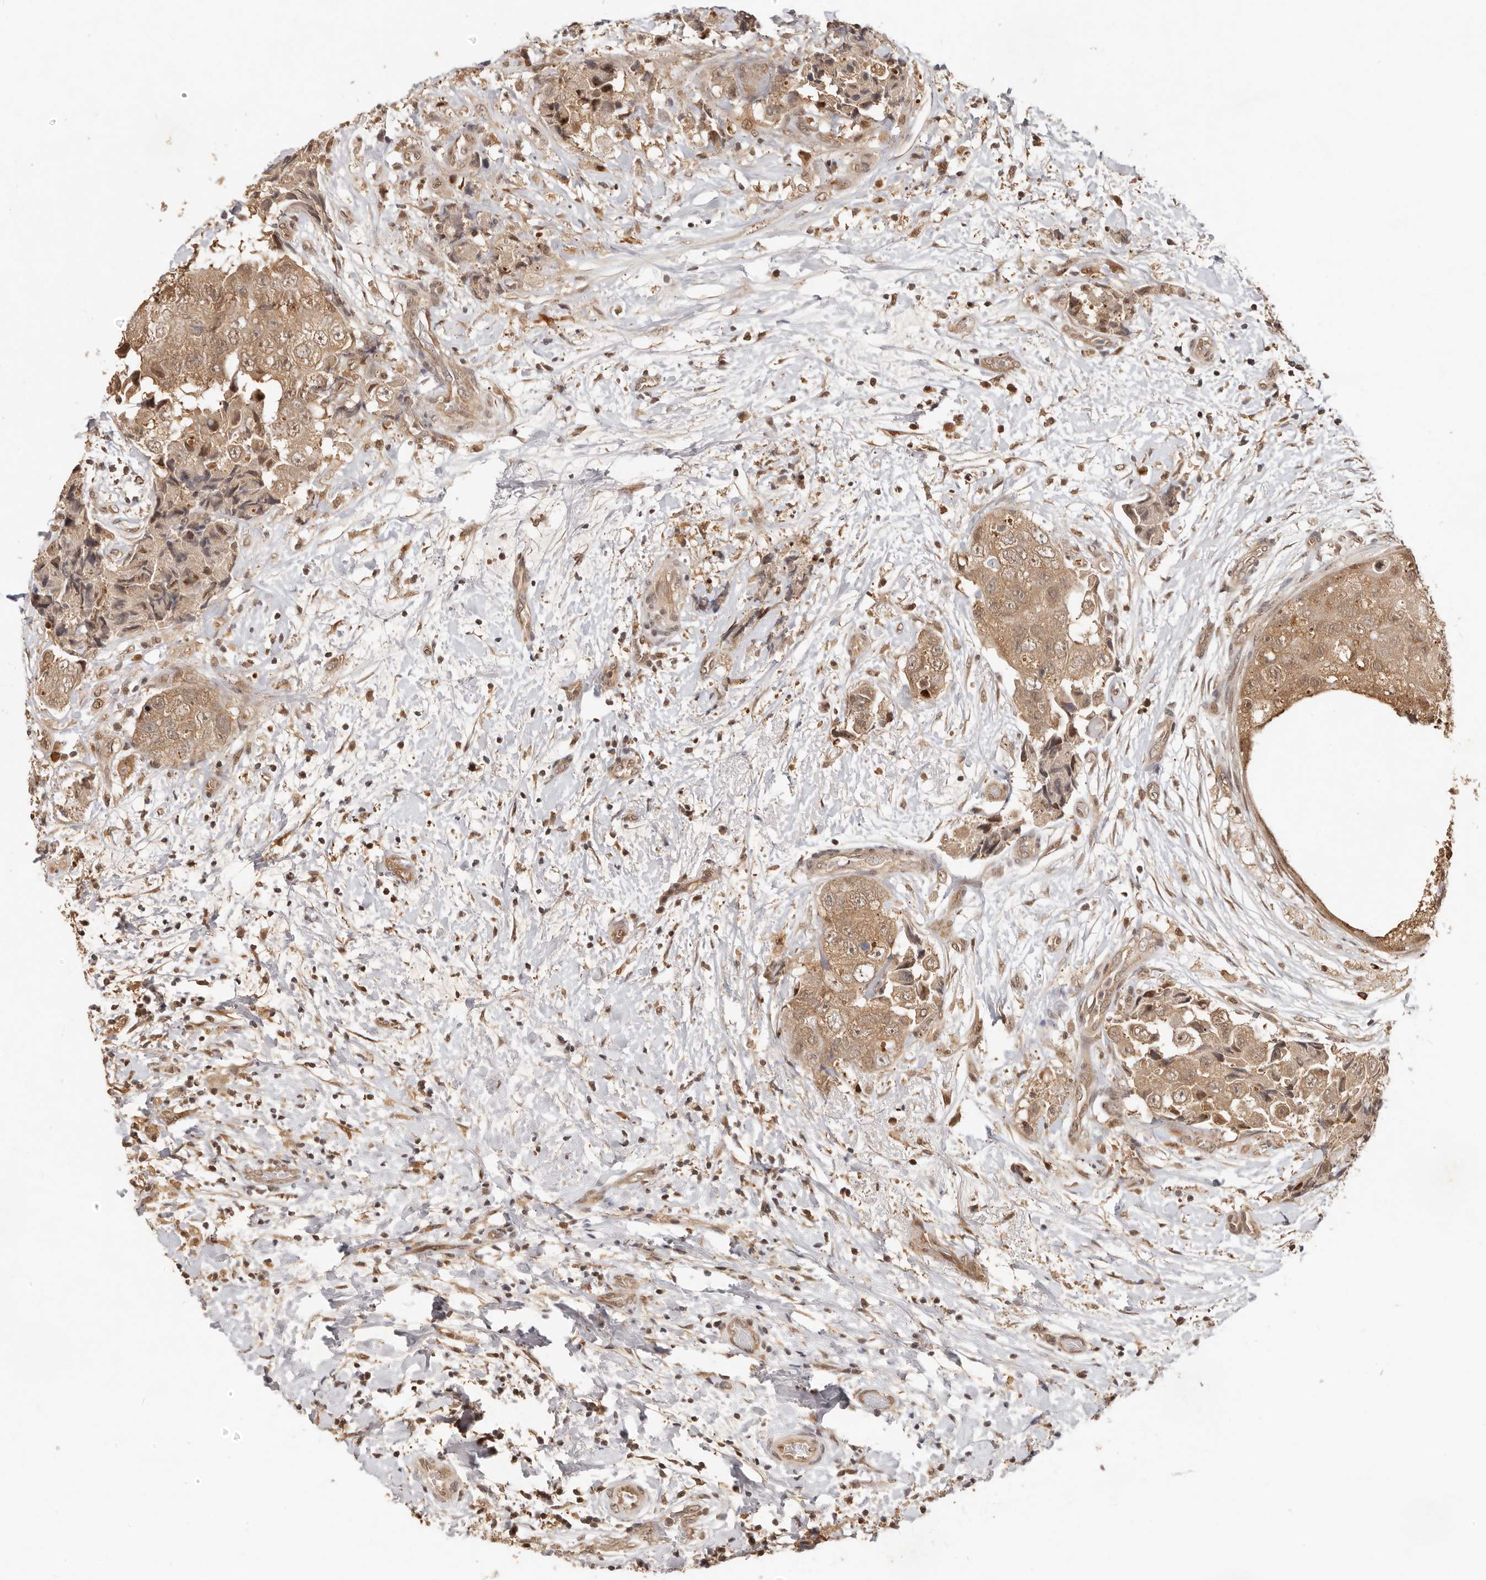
{"staining": {"intensity": "moderate", "quantity": ">75%", "location": "cytoplasmic/membranous"}, "tissue": "breast cancer", "cell_type": "Tumor cells", "image_type": "cancer", "snomed": [{"axis": "morphology", "description": "Normal tissue, NOS"}, {"axis": "morphology", "description": "Duct carcinoma"}, {"axis": "topography", "description": "Breast"}], "caption": "Brown immunohistochemical staining in breast cancer (invasive ductal carcinoma) exhibits moderate cytoplasmic/membranous positivity in approximately >75% of tumor cells. The protein of interest is stained brown, and the nuclei are stained in blue (DAB (3,3'-diaminobenzidine) IHC with brightfield microscopy, high magnification).", "gene": "PSMA5", "patient": {"sex": "female", "age": 62}}